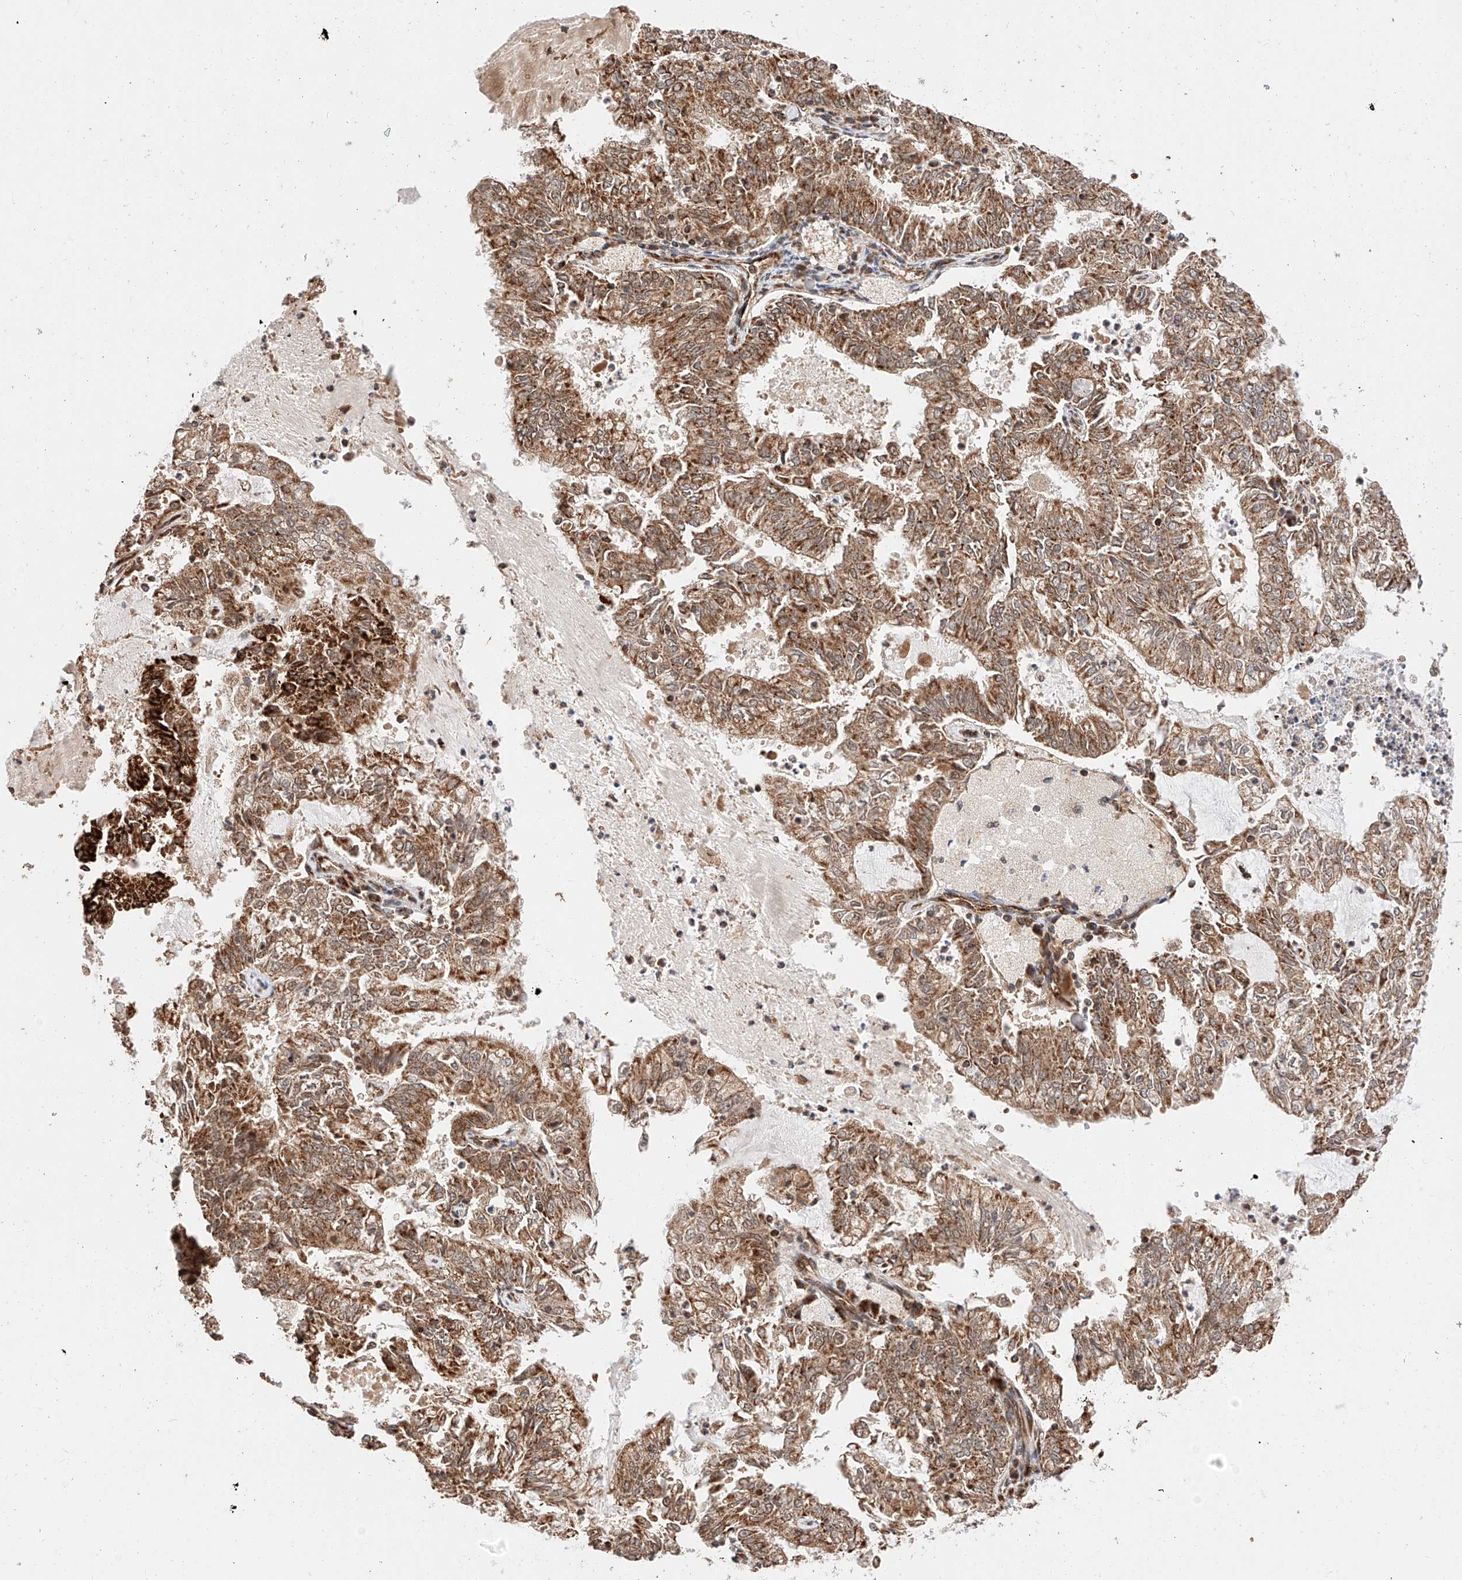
{"staining": {"intensity": "moderate", "quantity": ">75%", "location": "cytoplasmic/membranous"}, "tissue": "endometrial cancer", "cell_type": "Tumor cells", "image_type": "cancer", "snomed": [{"axis": "morphology", "description": "Adenocarcinoma, NOS"}, {"axis": "topography", "description": "Endometrium"}], "caption": "Immunohistochemistry (IHC) micrograph of endometrial adenocarcinoma stained for a protein (brown), which demonstrates medium levels of moderate cytoplasmic/membranous expression in approximately >75% of tumor cells.", "gene": "THTPA", "patient": {"sex": "female", "age": 57}}